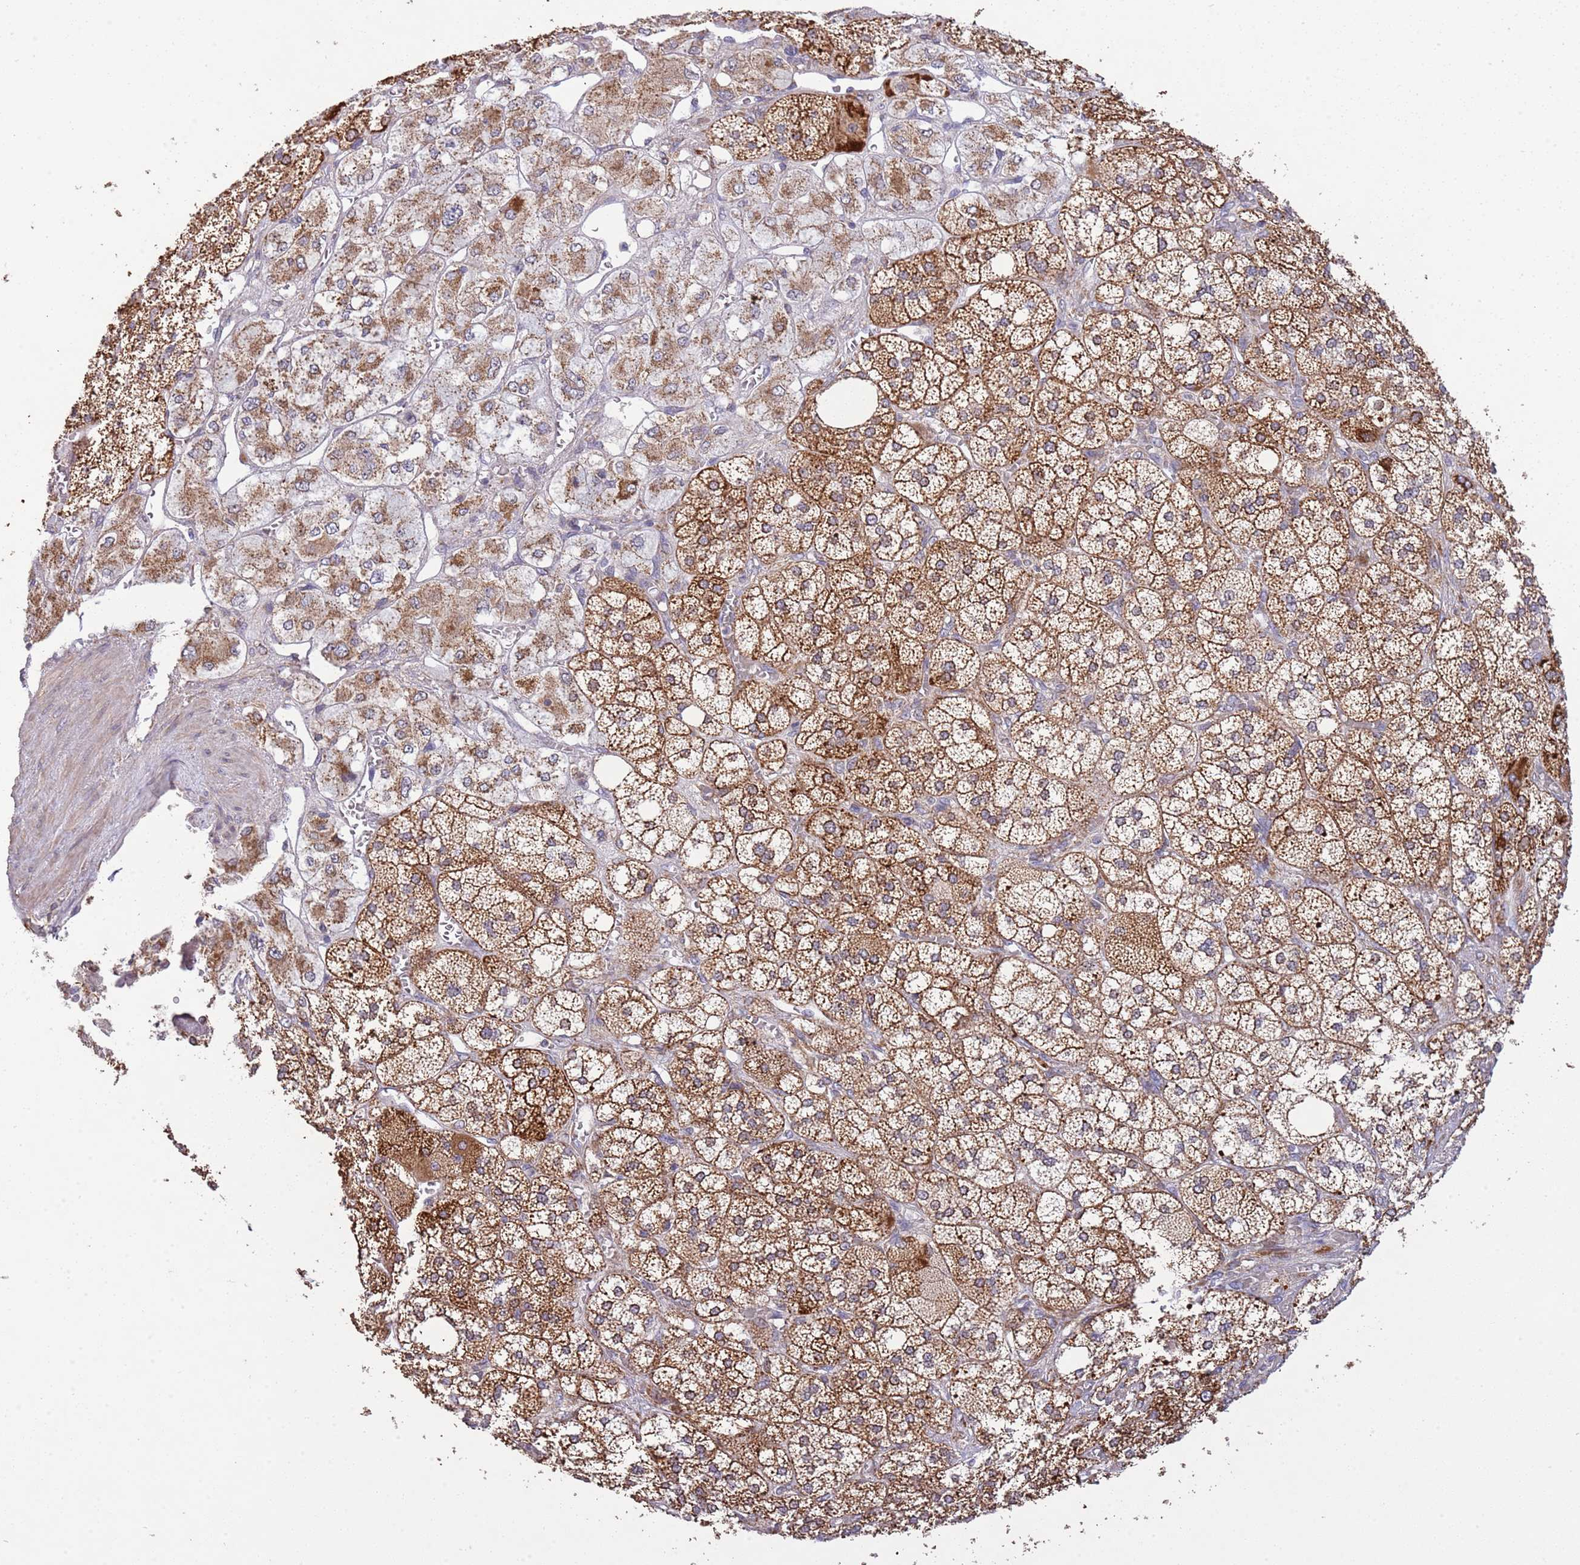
{"staining": {"intensity": "strong", "quantity": ">75%", "location": "cytoplasmic/membranous"}, "tissue": "adrenal gland", "cell_type": "Glandular cells", "image_type": "normal", "snomed": [{"axis": "morphology", "description": "Normal tissue, NOS"}, {"axis": "topography", "description": "Adrenal gland"}], "caption": "Approximately >75% of glandular cells in normal human adrenal gland reveal strong cytoplasmic/membranous protein expression as visualized by brown immunohistochemical staining.", "gene": "IVD", "patient": {"sex": "male", "age": 61}}